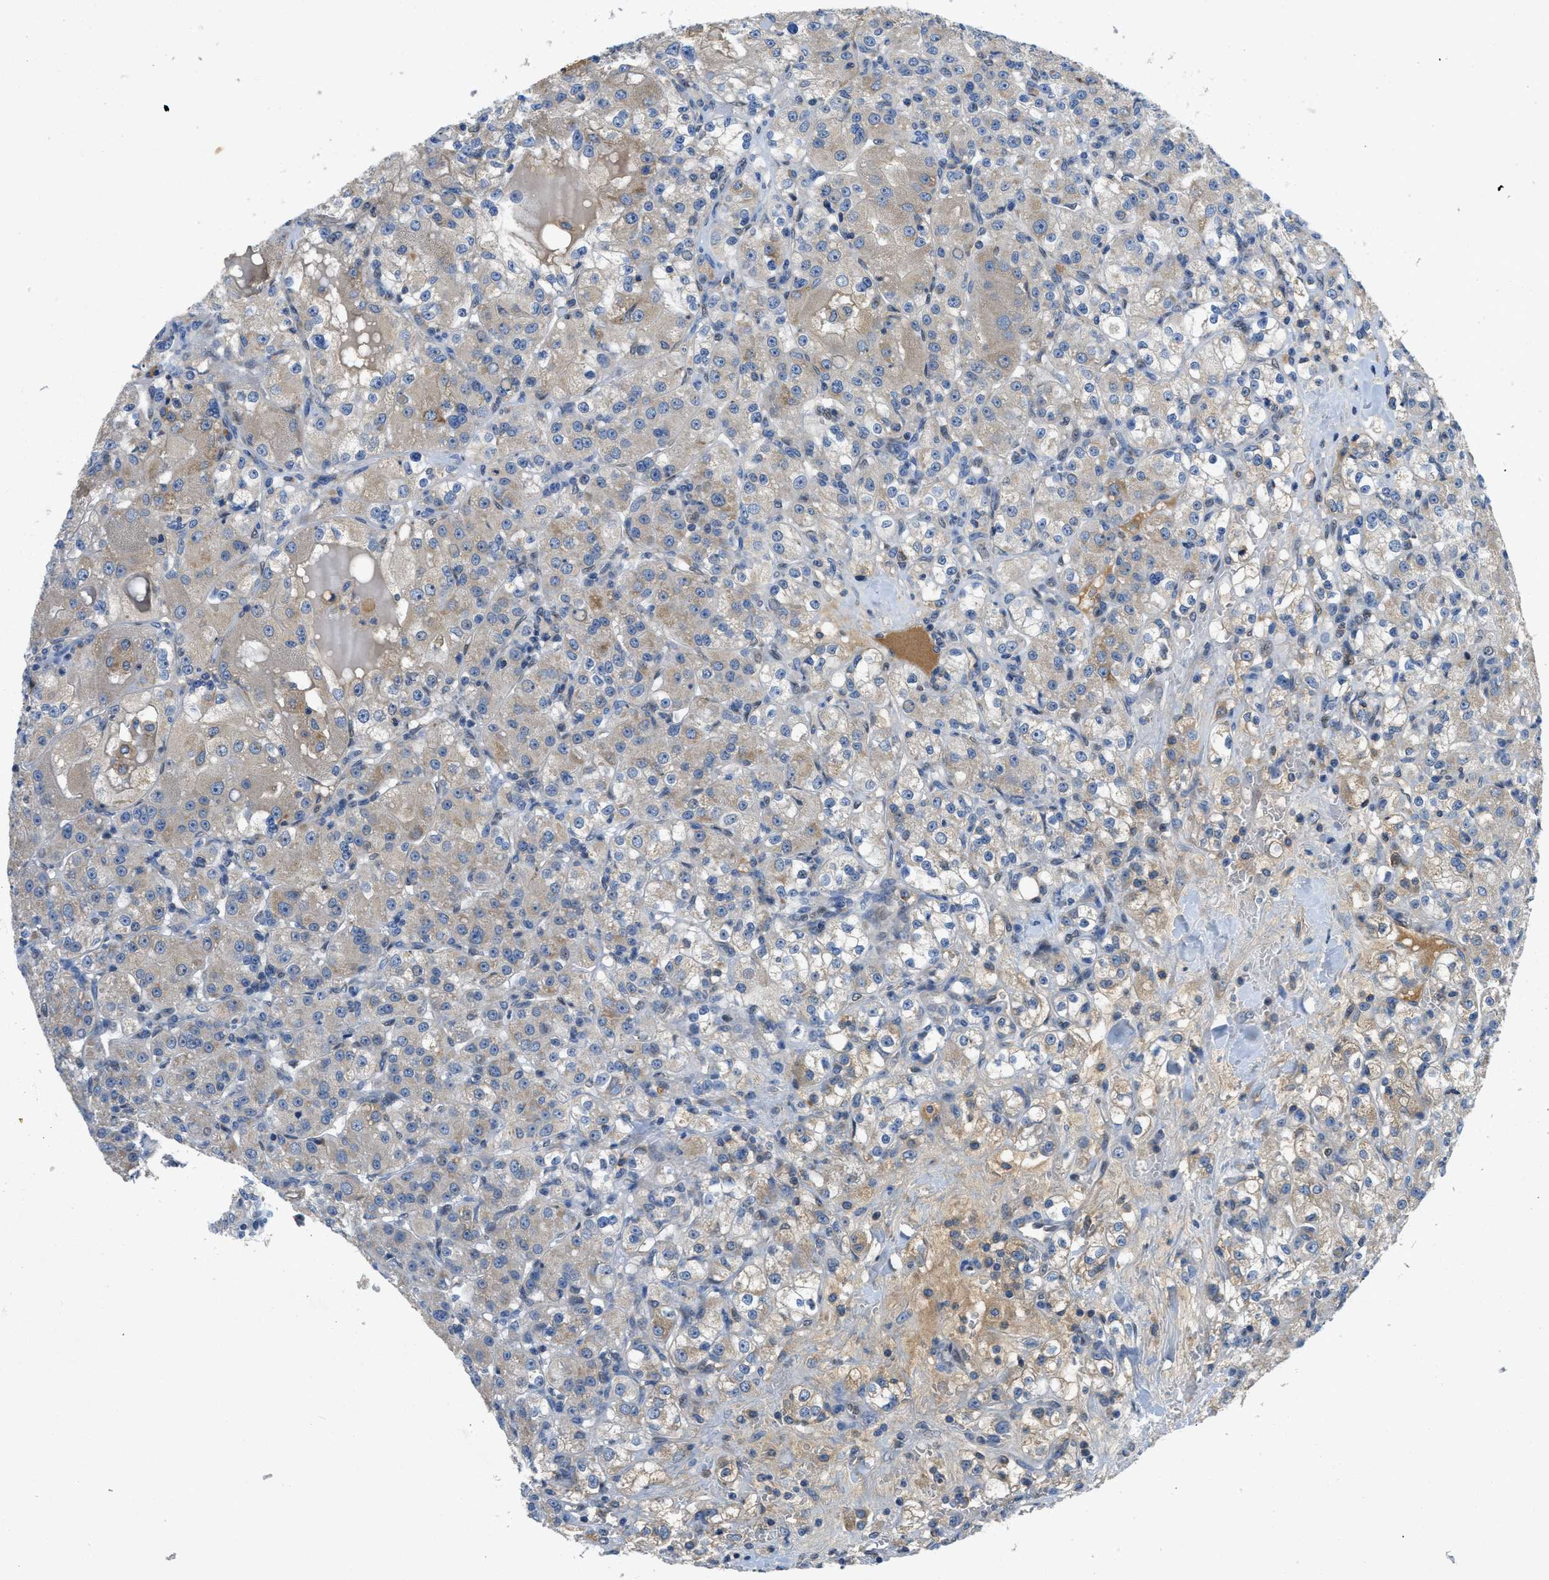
{"staining": {"intensity": "weak", "quantity": "<25%", "location": "cytoplasmic/membranous"}, "tissue": "renal cancer", "cell_type": "Tumor cells", "image_type": "cancer", "snomed": [{"axis": "morphology", "description": "Normal tissue, NOS"}, {"axis": "morphology", "description": "Adenocarcinoma, NOS"}, {"axis": "topography", "description": "Kidney"}], "caption": "Adenocarcinoma (renal) was stained to show a protein in brown. There is no significant positivity in tumor cells.", "gene": "PNKD", "patient": {"sex": "male", "age": 61}}